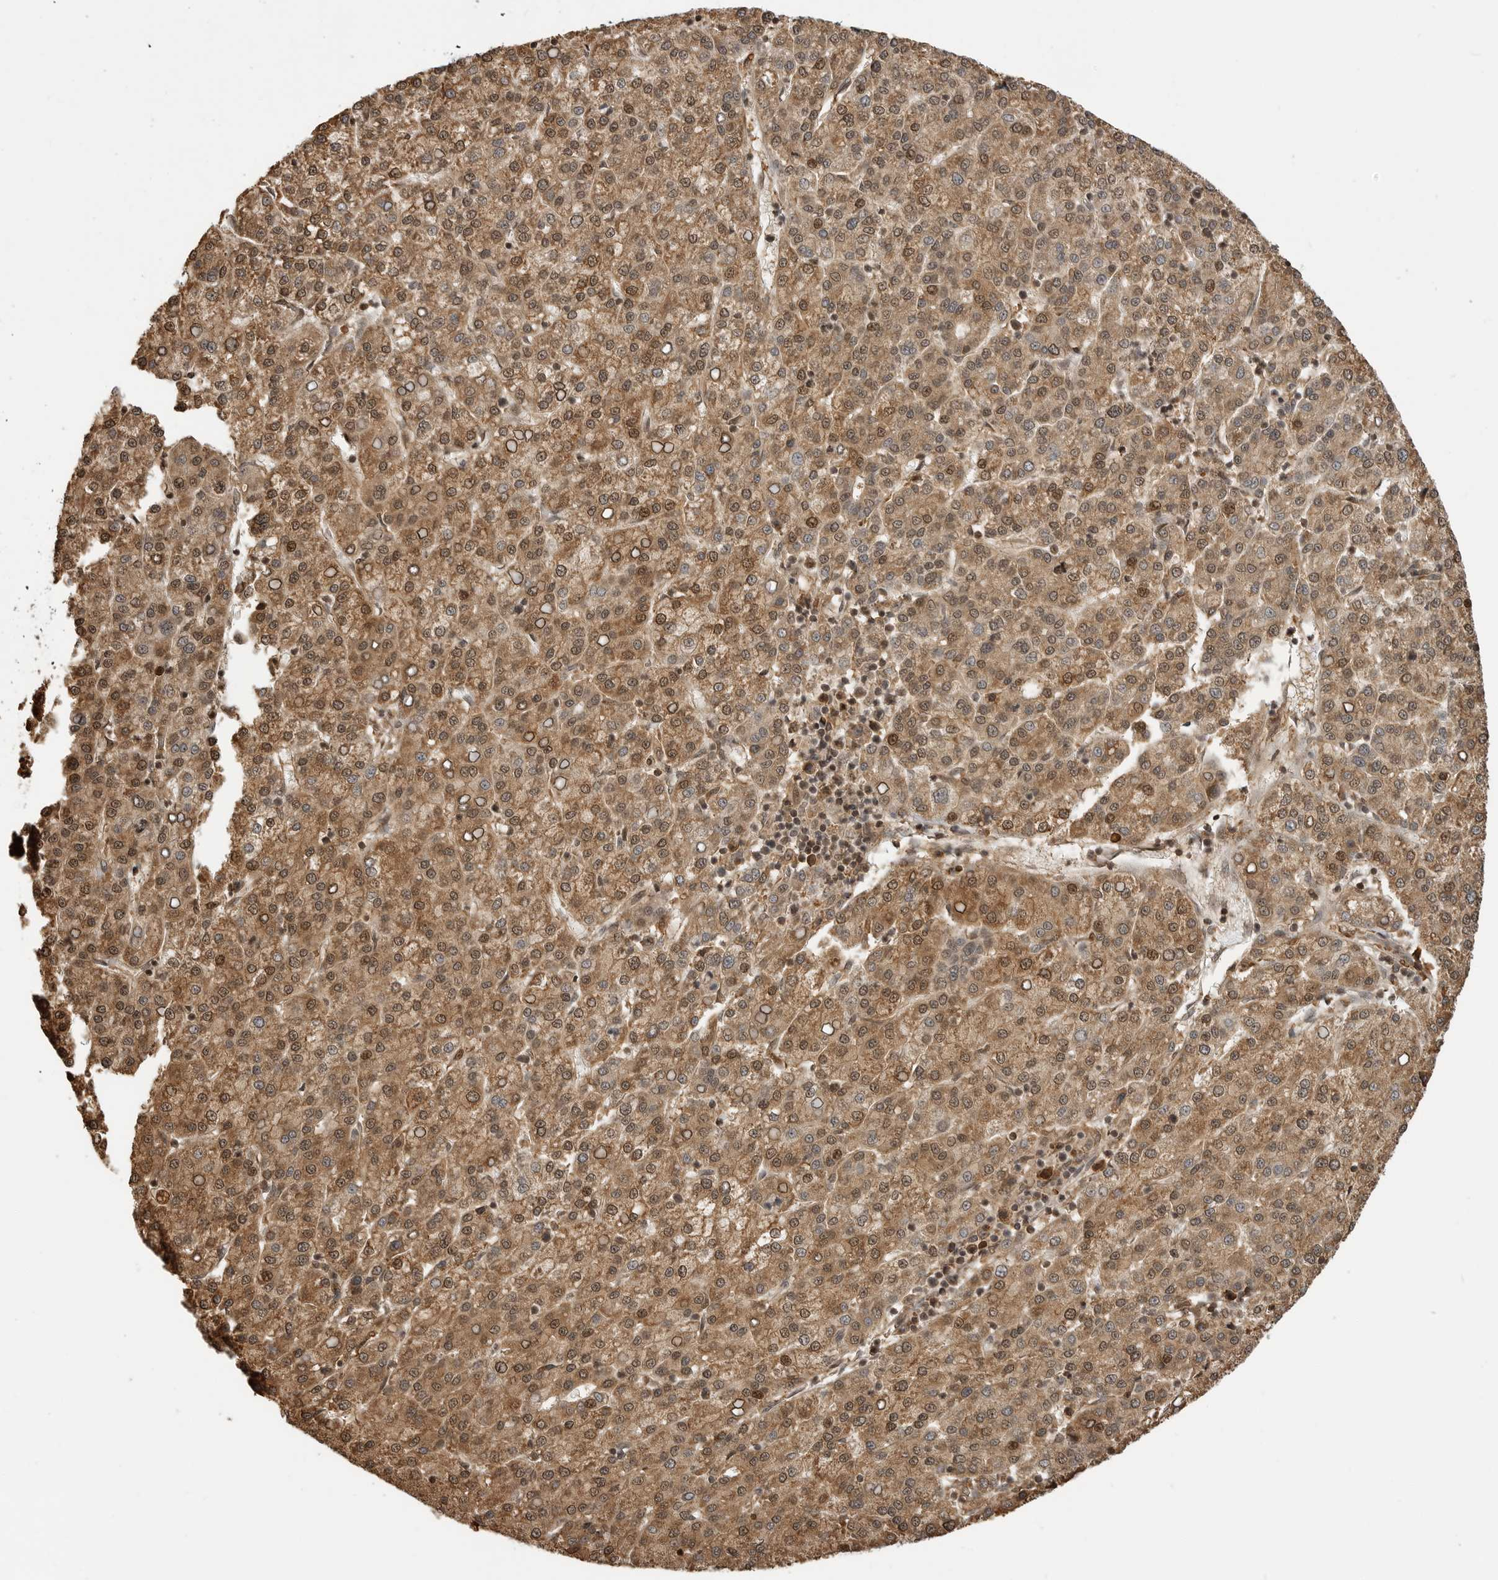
{"staining": {"intensity": "moderate", "quantity": ">75%", "location": "cytoplasmic/membranous,nuclear"}, "tissue": "liver cancer", "cell_type": "Tumor cells", "image_type": "cancer", "snomed": [{"axis": "morphology", "description": "Carcinoma, Hepatocellular, NOS"}, {"axis": "topography", "description": "Liver"}], "caption": "Liver cancer (hepatocellular carcinoma) was stained to show a protein in brown. There is medium levels of moderate cytoplasmic/membranous and nuclear positivity in about >75% of tumor cells.", "gene": "BMP2K", "patient": {"sex": "female", "age": 58}}